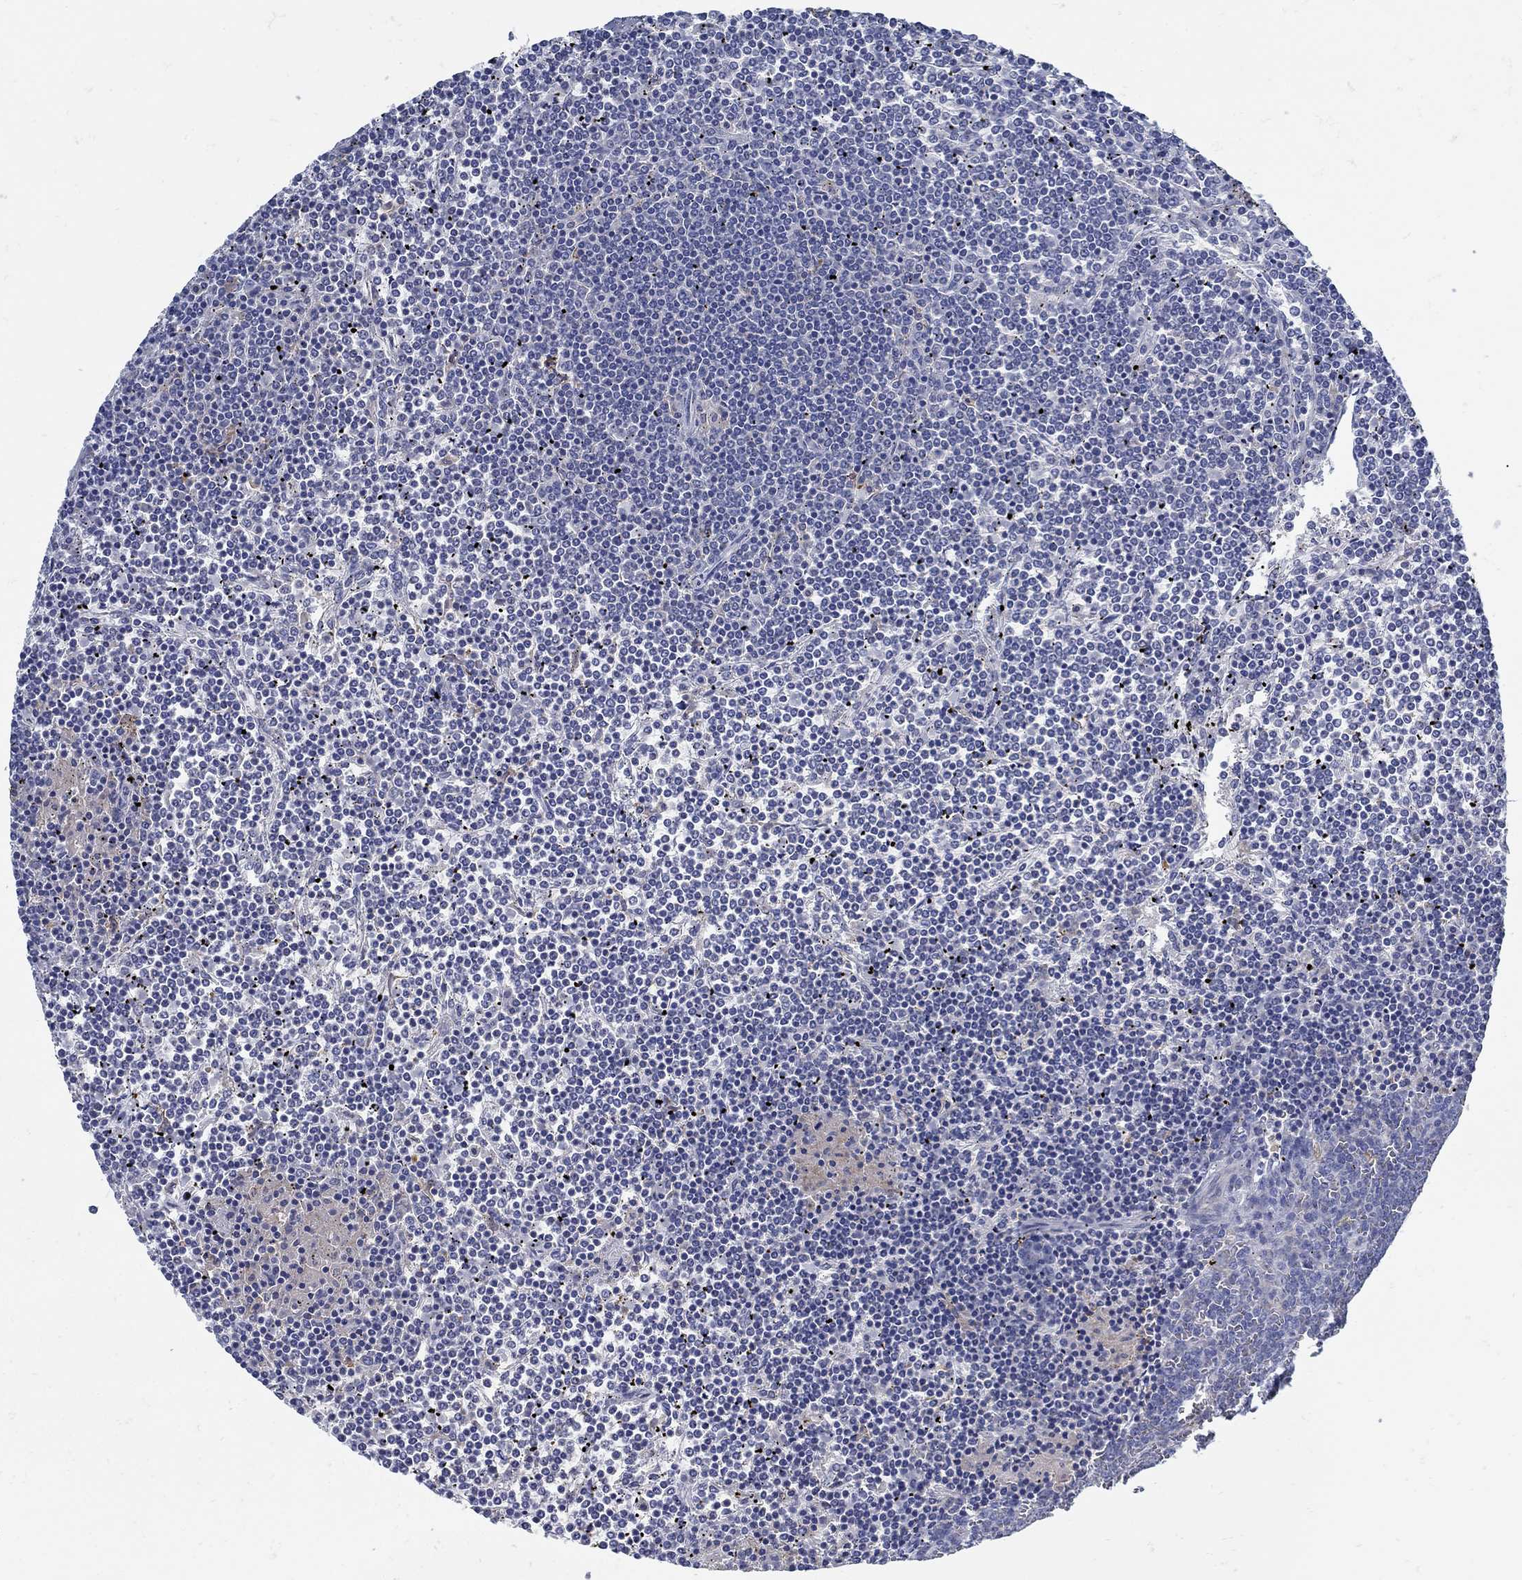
{"staining": {"intensity": "negative", "quantity": "none", "location": "none"}, "tissue": "lymphoma", "cell_type": "Tumor cells", "image_type": "cancer", "snomed": [{"axis": "morphology", "description": "Malignant lymphoma, non-Hodgkin's type, Low grade"}, {"axis": "topography", "description": "Spleen"}], "caption": "Lymphoma was stained to show a protein in brown. There is no significant staining in tumor cells.", "gene": "ZFAND4", "patient": {"sex": "female", "age": 19}}